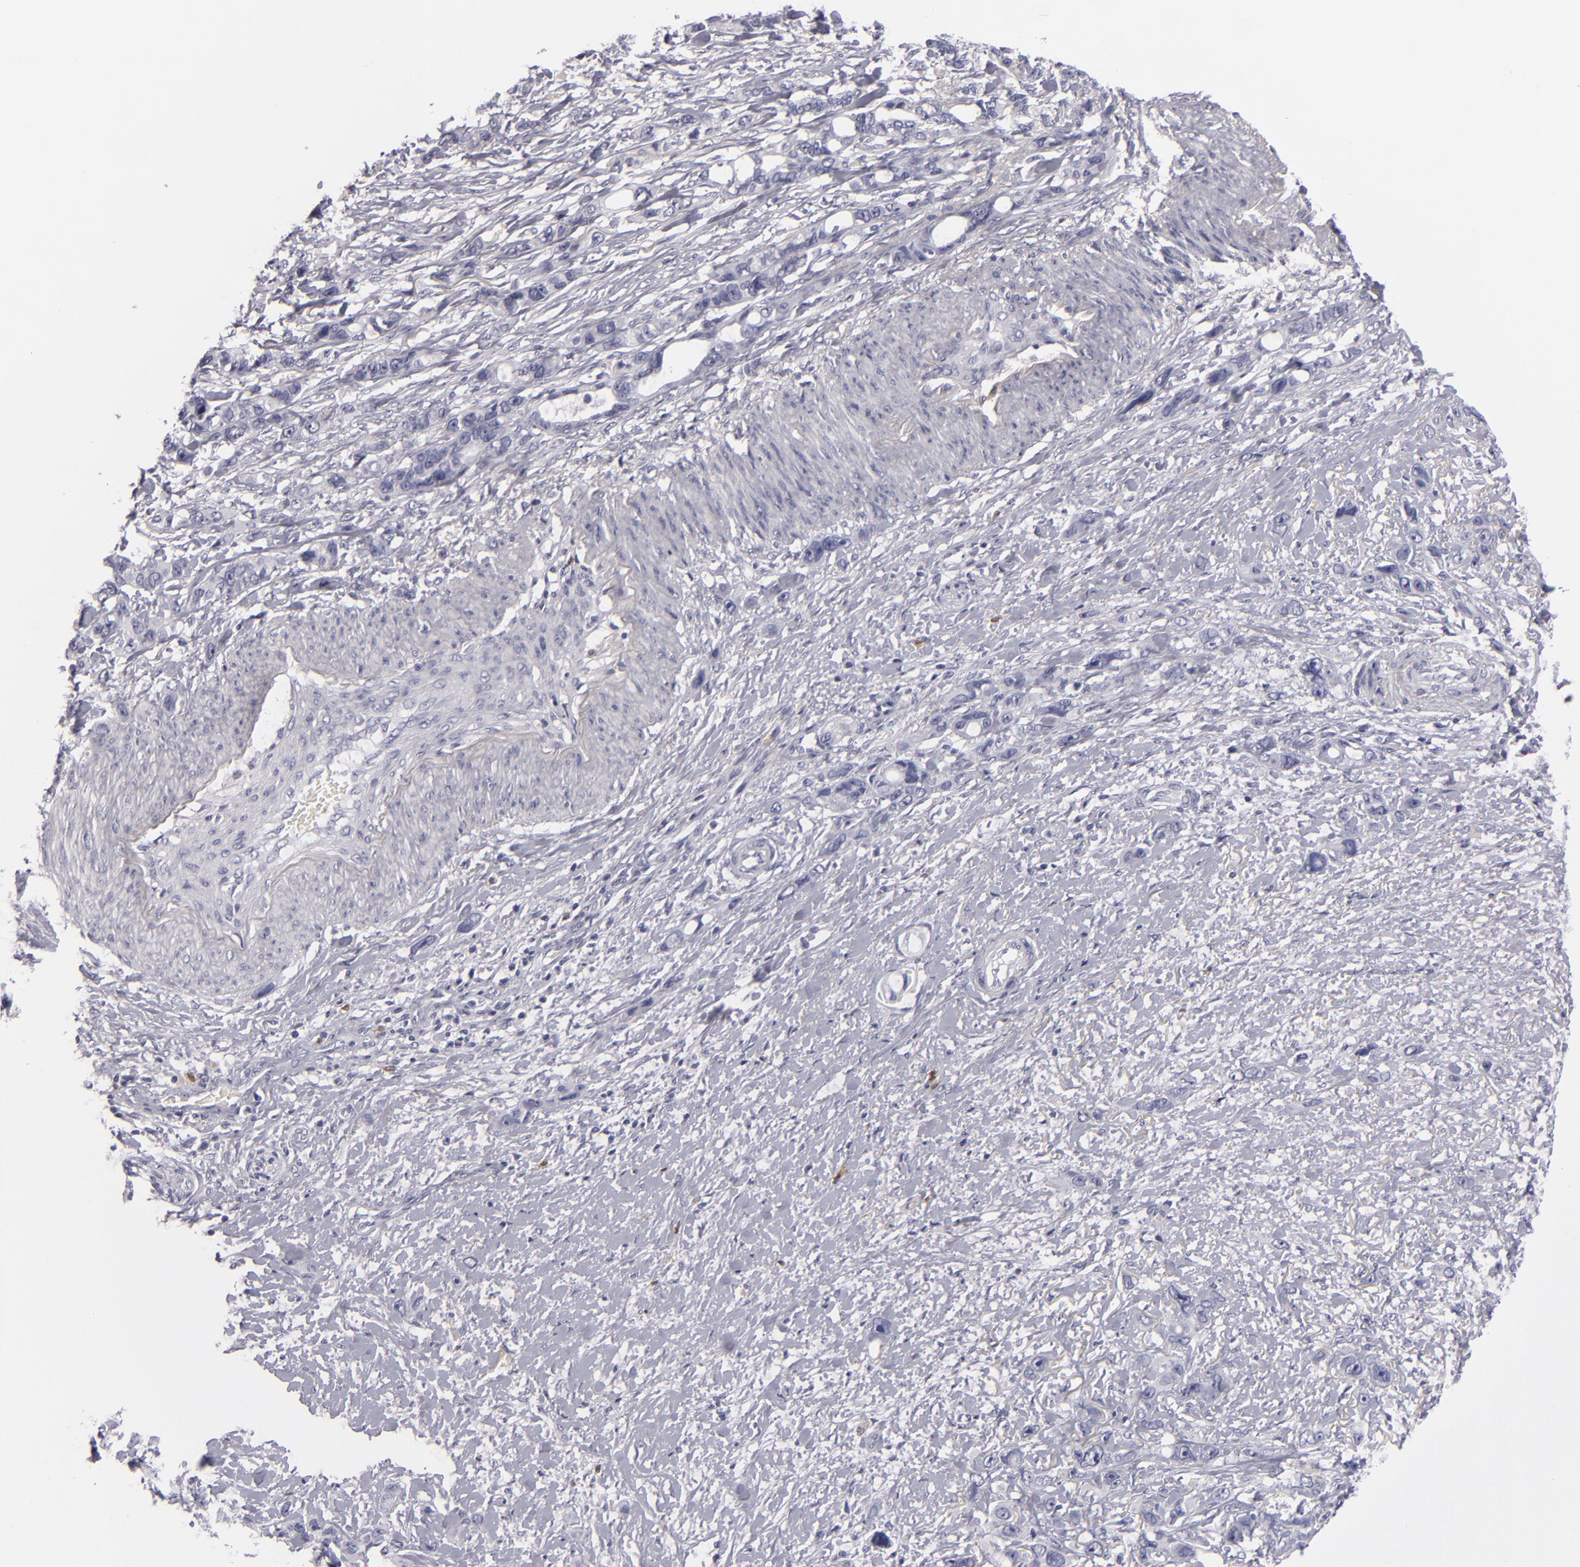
{"staining": {"intensity": "negative", "quantity": "none", "location": "none"}, "tissue": "stomach cancer", "cell_type": "Tumor cells", "image_type": "cancer", "snomed": [{"axis": "morphology", "description": "Adenocarcinoma, NOS"}, {"axis": "topography", "description": "Stomach, upper"}], "caption": "The image shows no staining of tumor cells in stomach adenocarcinoma. (DAB (3,3'-diaminobenzidine) immunohistochemistry with hematoxylin counter stain).", "gene": "F13A1", "patient": {"sex": "male", "age": 47}}